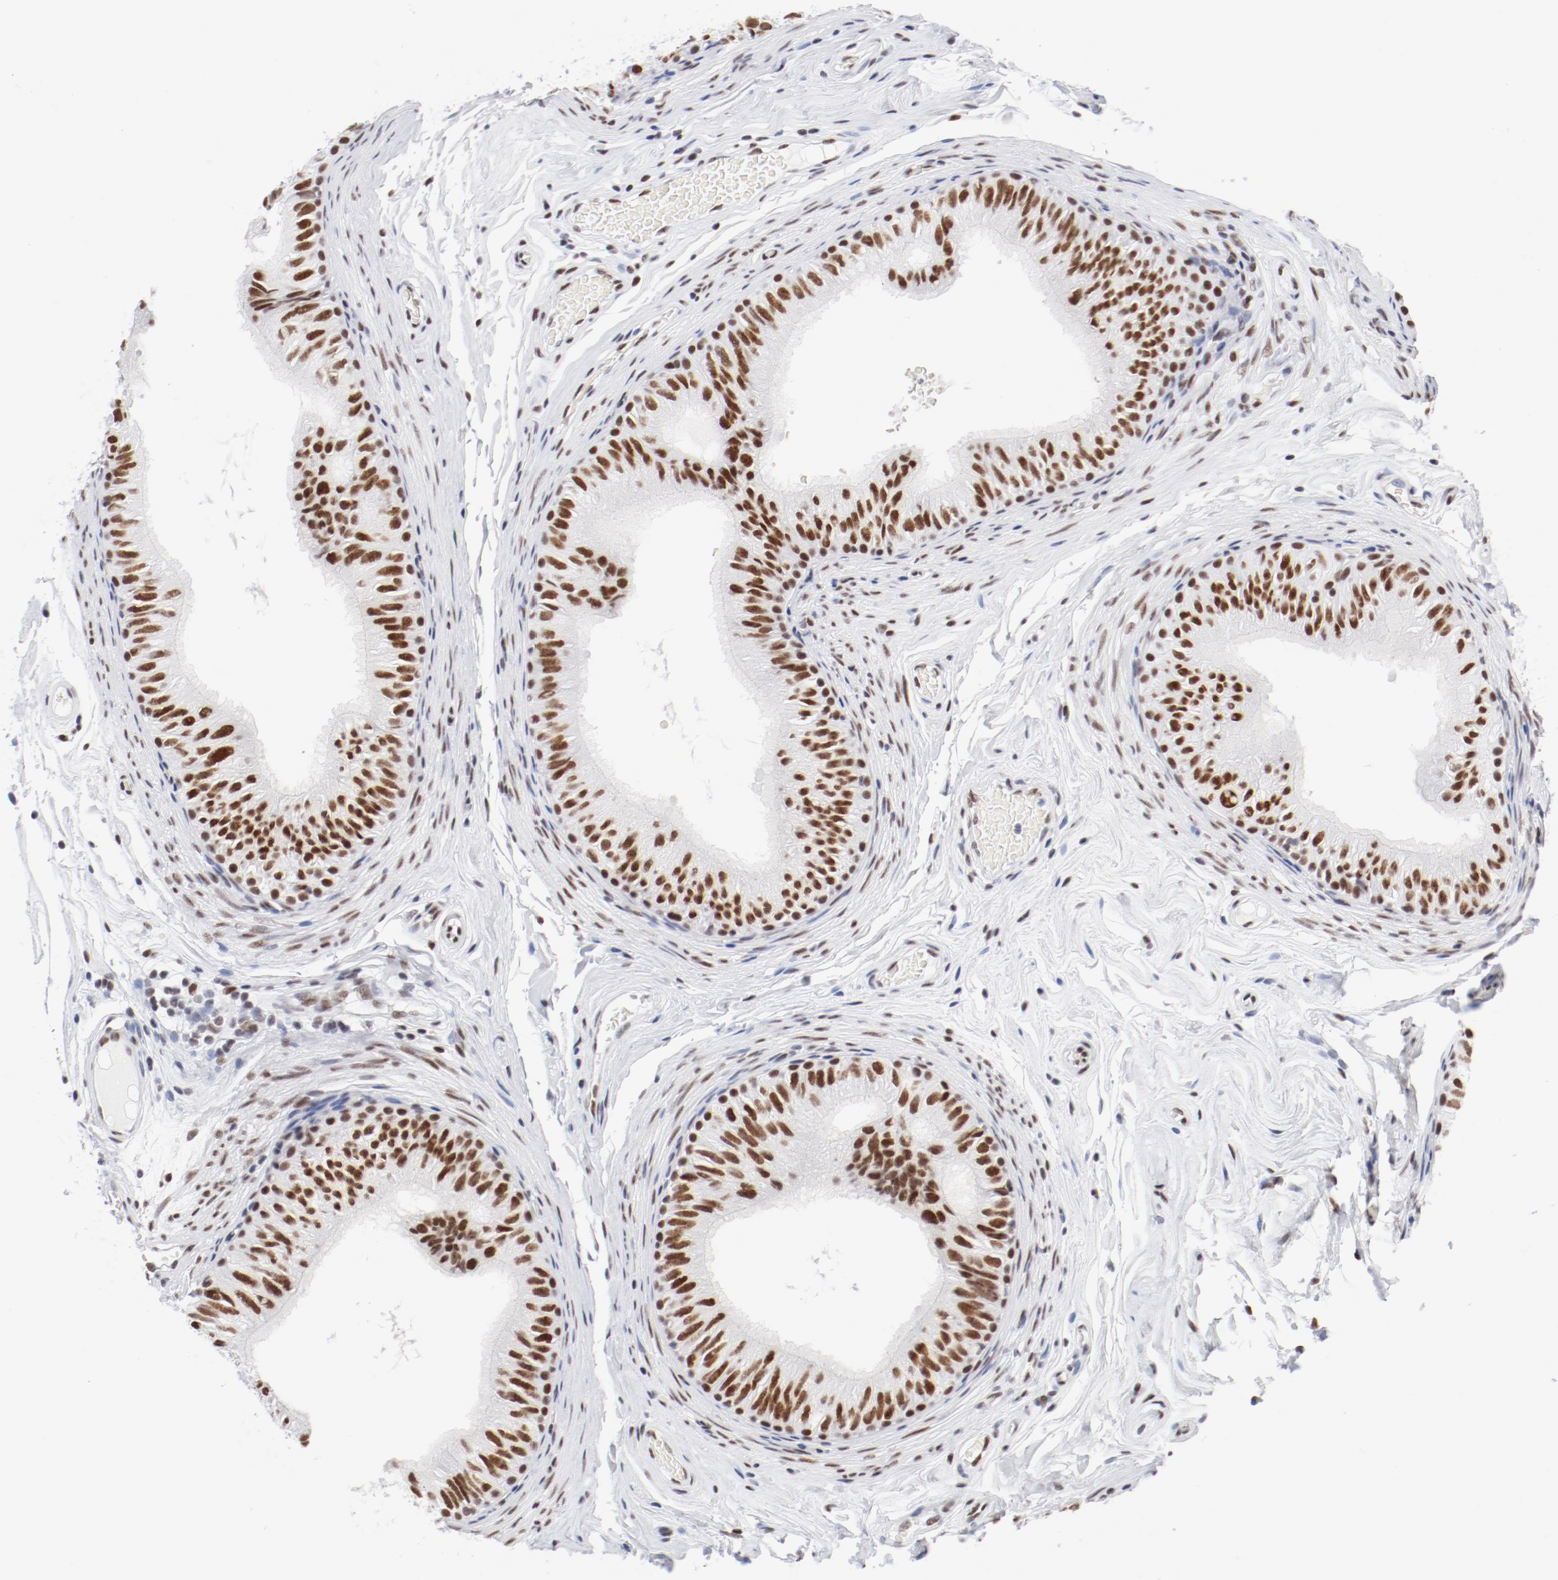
{"staining": {"intensity": "moderate", "quantity": ">75%", "location": "nuclear"}, "tissue": "epididymis", "cell_type": "Glandular cells", "image_type": "normal", "snomed": [{"axis": "morphology", "description": "Normal tissue, NOS"}, {"axis": "topography", "description": "Testis"}, {"axis": "topography", "description": "Epididymis"}], "caption": "IHC of normal human epididymis shows medium levels of moderate nuclear expression in approximately >75% of glandular cells. The protein of interest is shown in brown color, while the nuclei are stained blue.", "gene": "ATF2", "patient": {"sex": "male", "age": 36}}